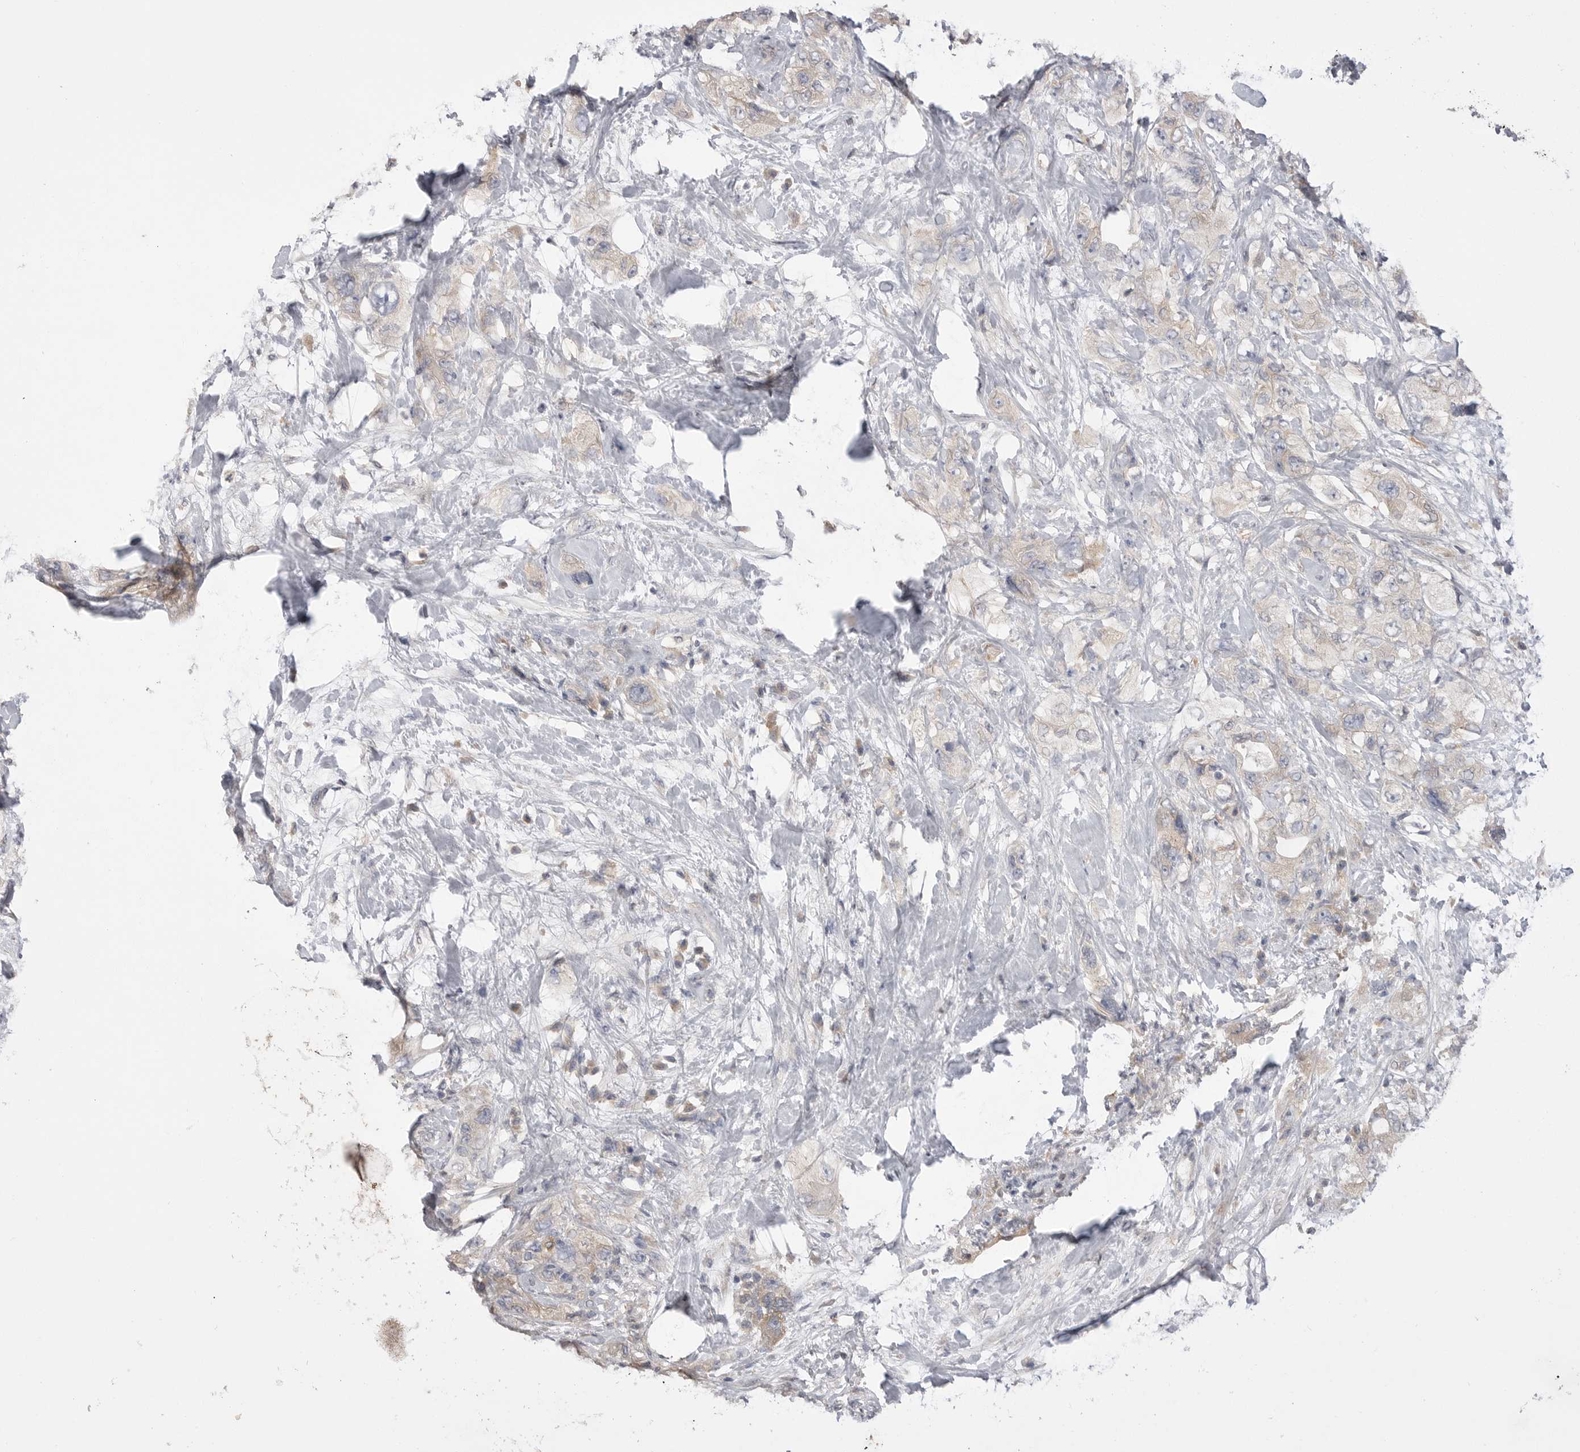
{"staining": {"intensity": "weak", "quantity": "25%-75%", "location": "cytoplasmic/membranous"}, "tissue": "pancreatic cancer", "cell_type": "Tumor cells", "image_type": "cancer", "snomed": [{"axis": "morphology", "description": "Adenocarcinoma, NOS"}, {"axis": "topography", "description": "Pancreas"}], "caption": "Pancreatic cancer stained with a brown dye exhibits weak cytoplasmic/membranous positive staining in about 25%-75% of tumor cells.", "gene": "VAC14", "patient": {"sex": "female", "age": 73}}